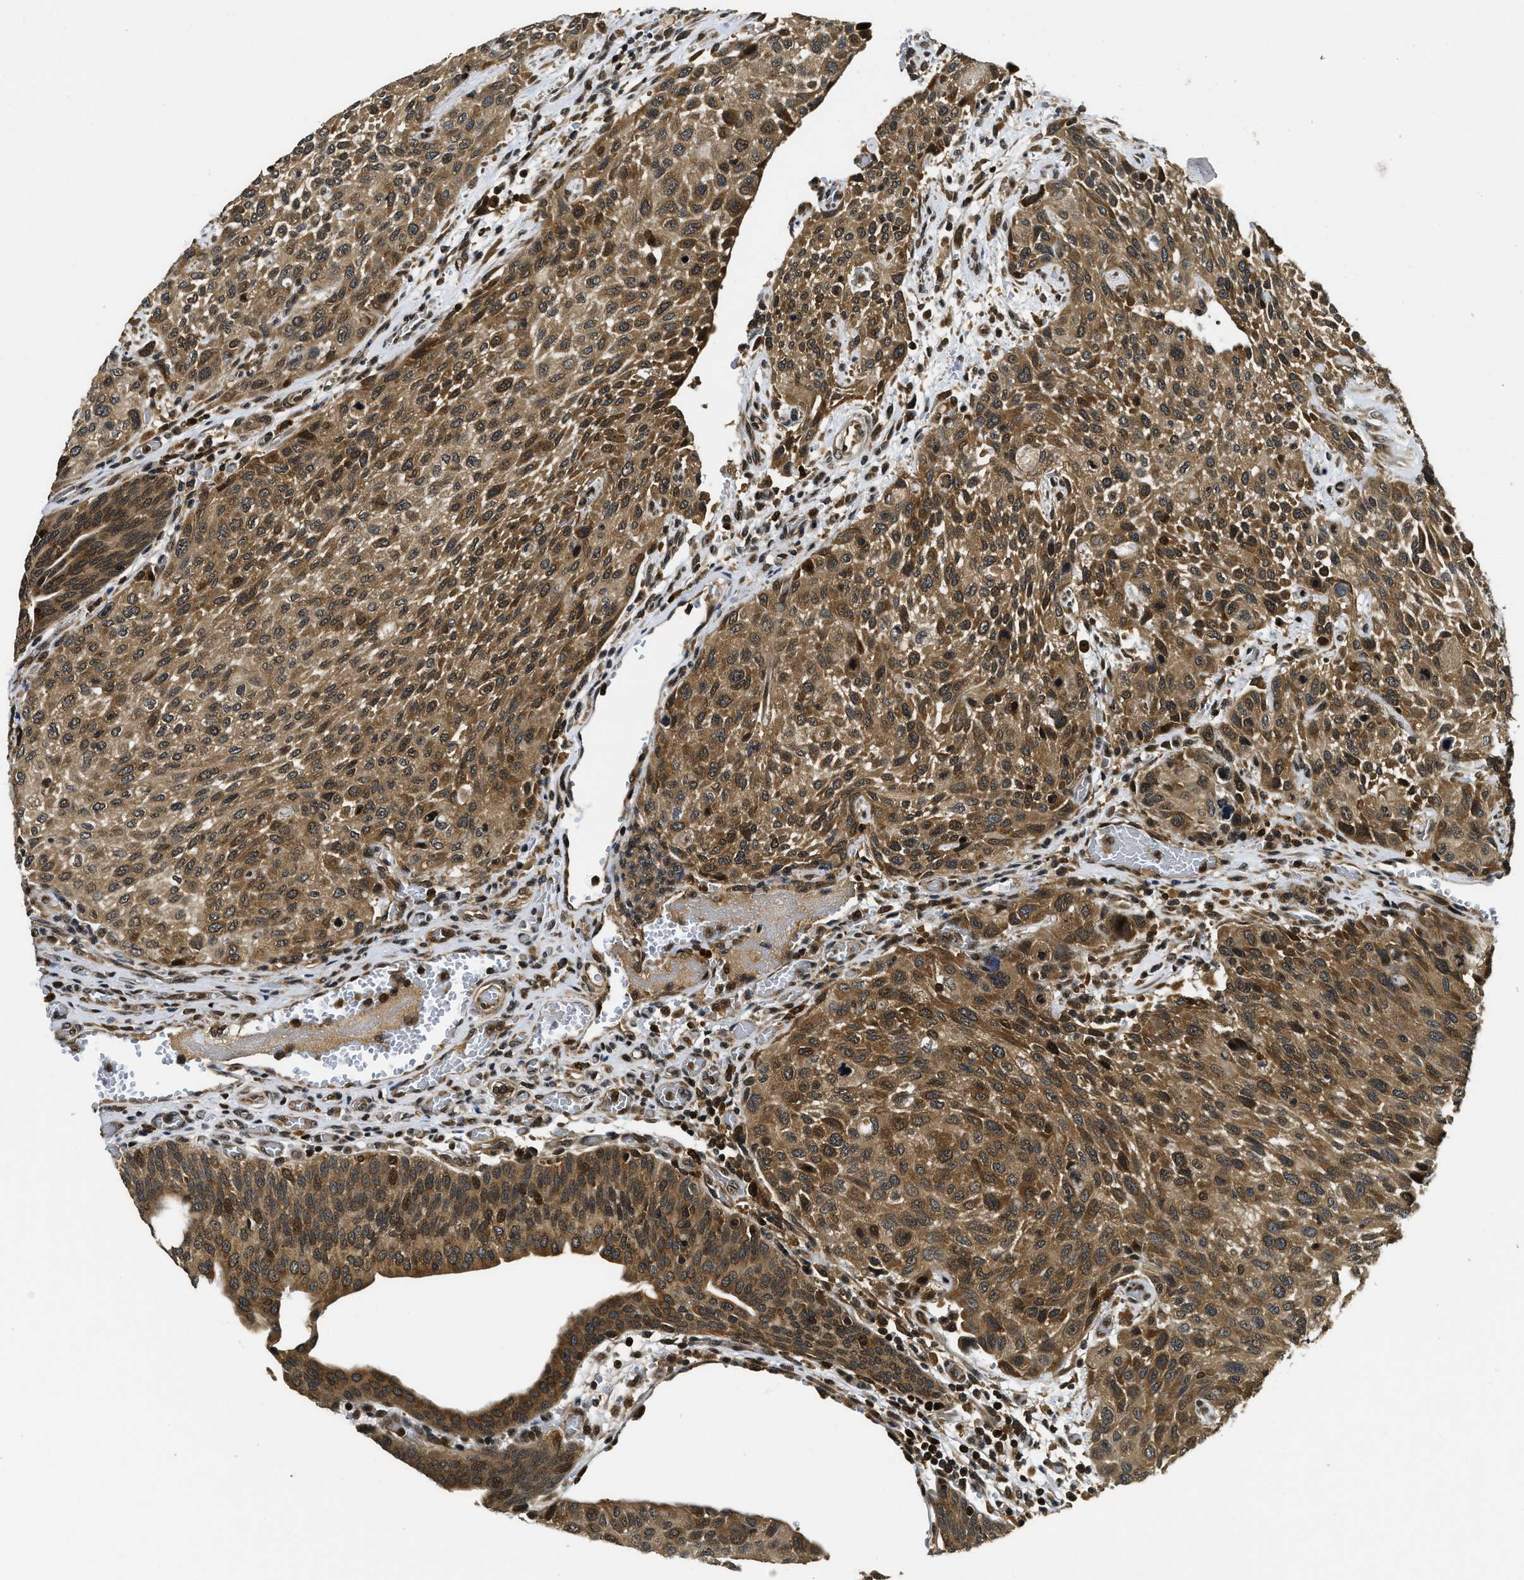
{"staining": {"intensity": "moderate", "quantity": ">75%", "location": "cytoplasmic/membranous"}, "tissue": "urothelial cancer", "cell_type": "Tumor cells", "image_type": "cancer", "snomed": [{"axis": "morphology", "description": "Urothelial carcinoma, Low grade"}, {"axis": "morphology", "description": "Urothelial carcinoma, High grade"}, {"axis": "topography", "description": "Urinary bladder"}], "caption": "The image shows staining of urothelial cancer, revealing moderate cytoplasmic/membranous protein positivity (brown color) within tumor cells.", "gene": "ADSL", "patient": {"sex": "male", "age": 35}}